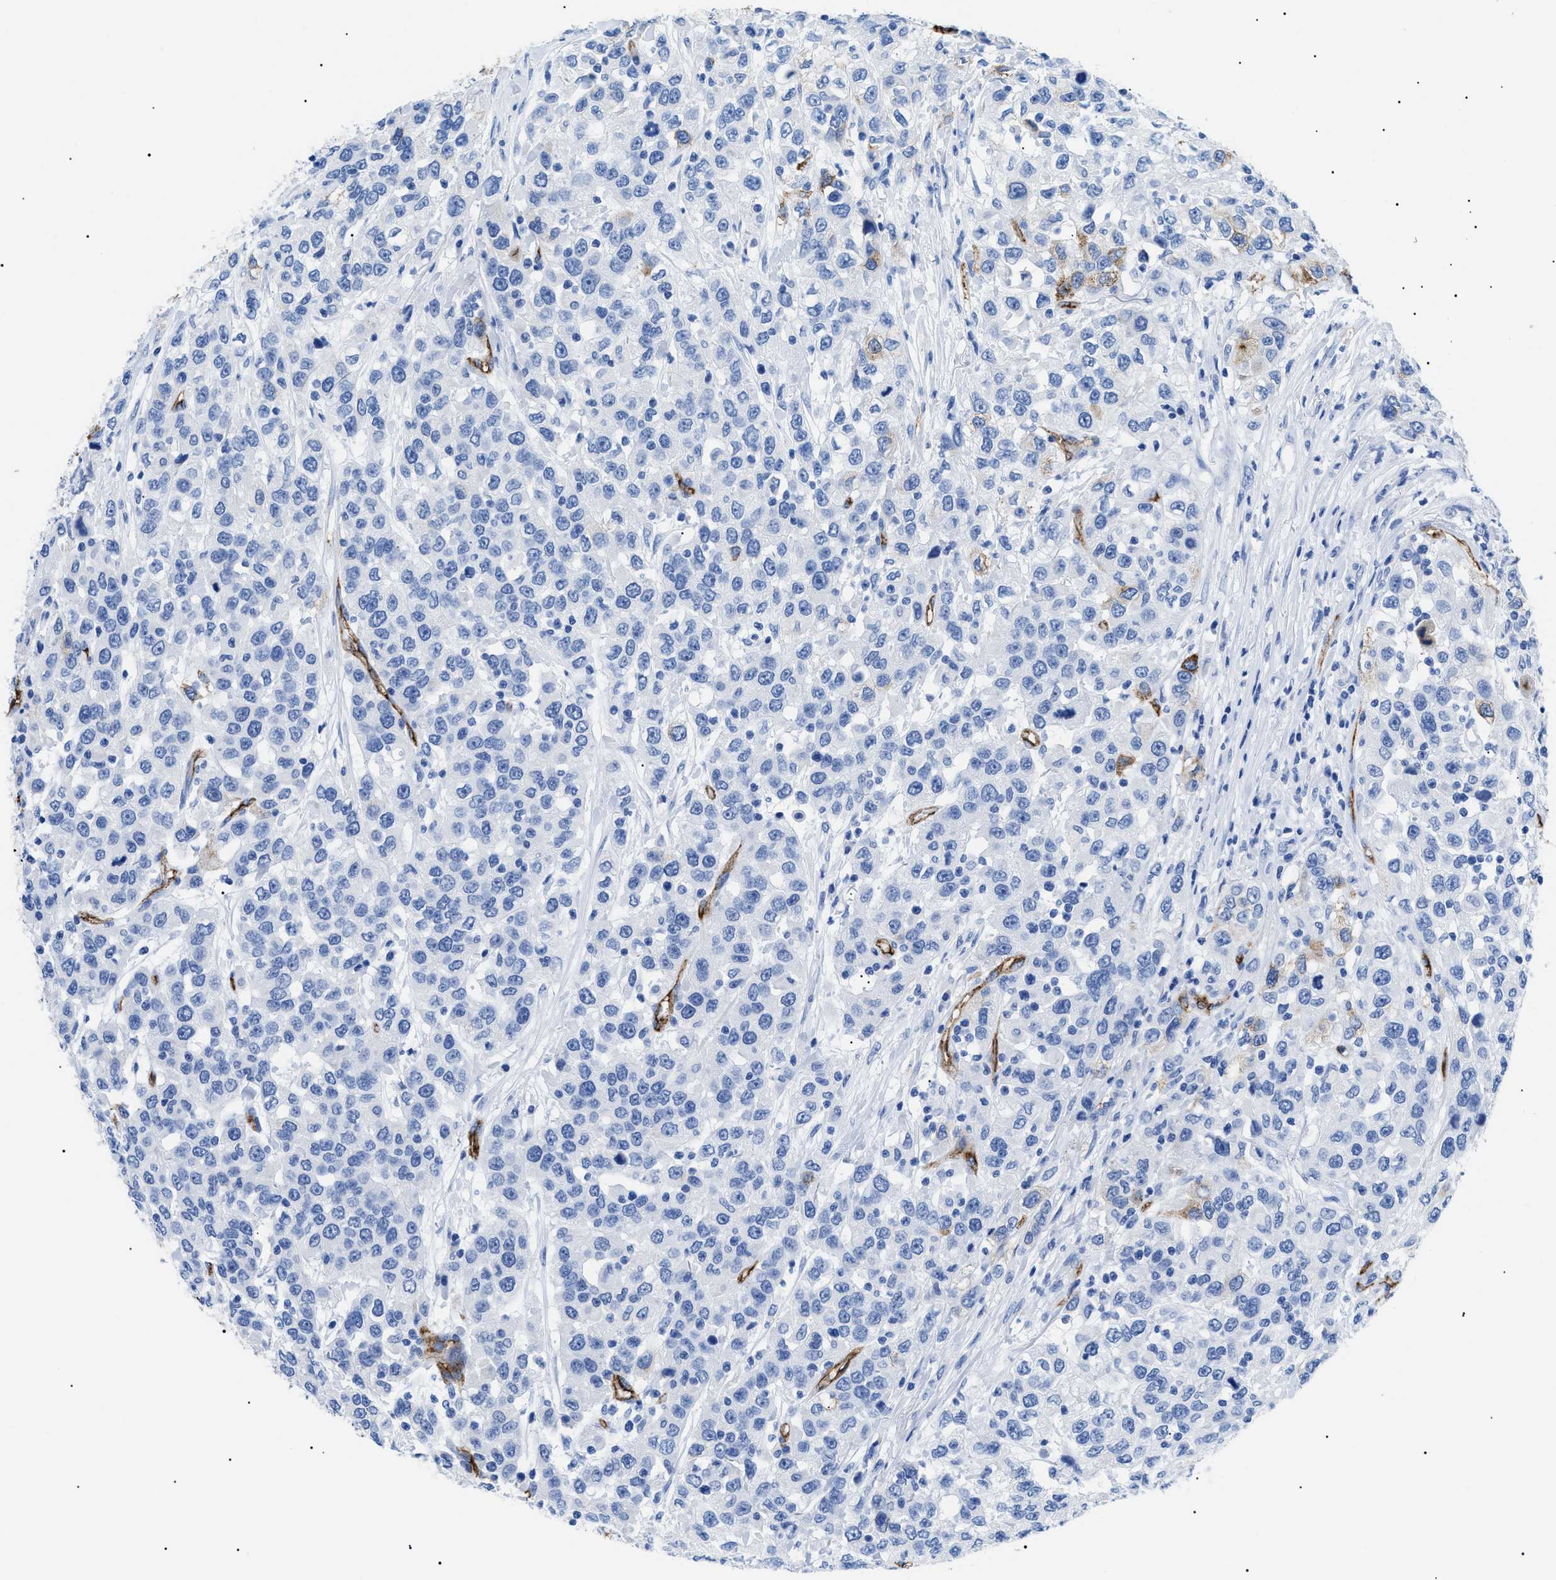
{"staining": {"intensity": "negative", "quantity": "none", "location": "none"}, "tissue": "urothelial cancer", "cell_type": "Tumor cells", "image_type": "cancer", "snomed": [{"axis": "morphology", "description": "Urothelial carcinoma, High grade"}, {"axis": "topography", "description": "Urinary bladder"}], "caption": "Tumor cells show no significant protein staining in urothelial carcinoma (high-grade). The staining was performed using DAB (3,3'-diaminobenzidine) to visualize the protein expression in brown, while the nuclei were stained in blue with hematoxylin (Magnification: 20x).", "gene": "PODXL", "patient": {"sex": "female", "age": 80}}